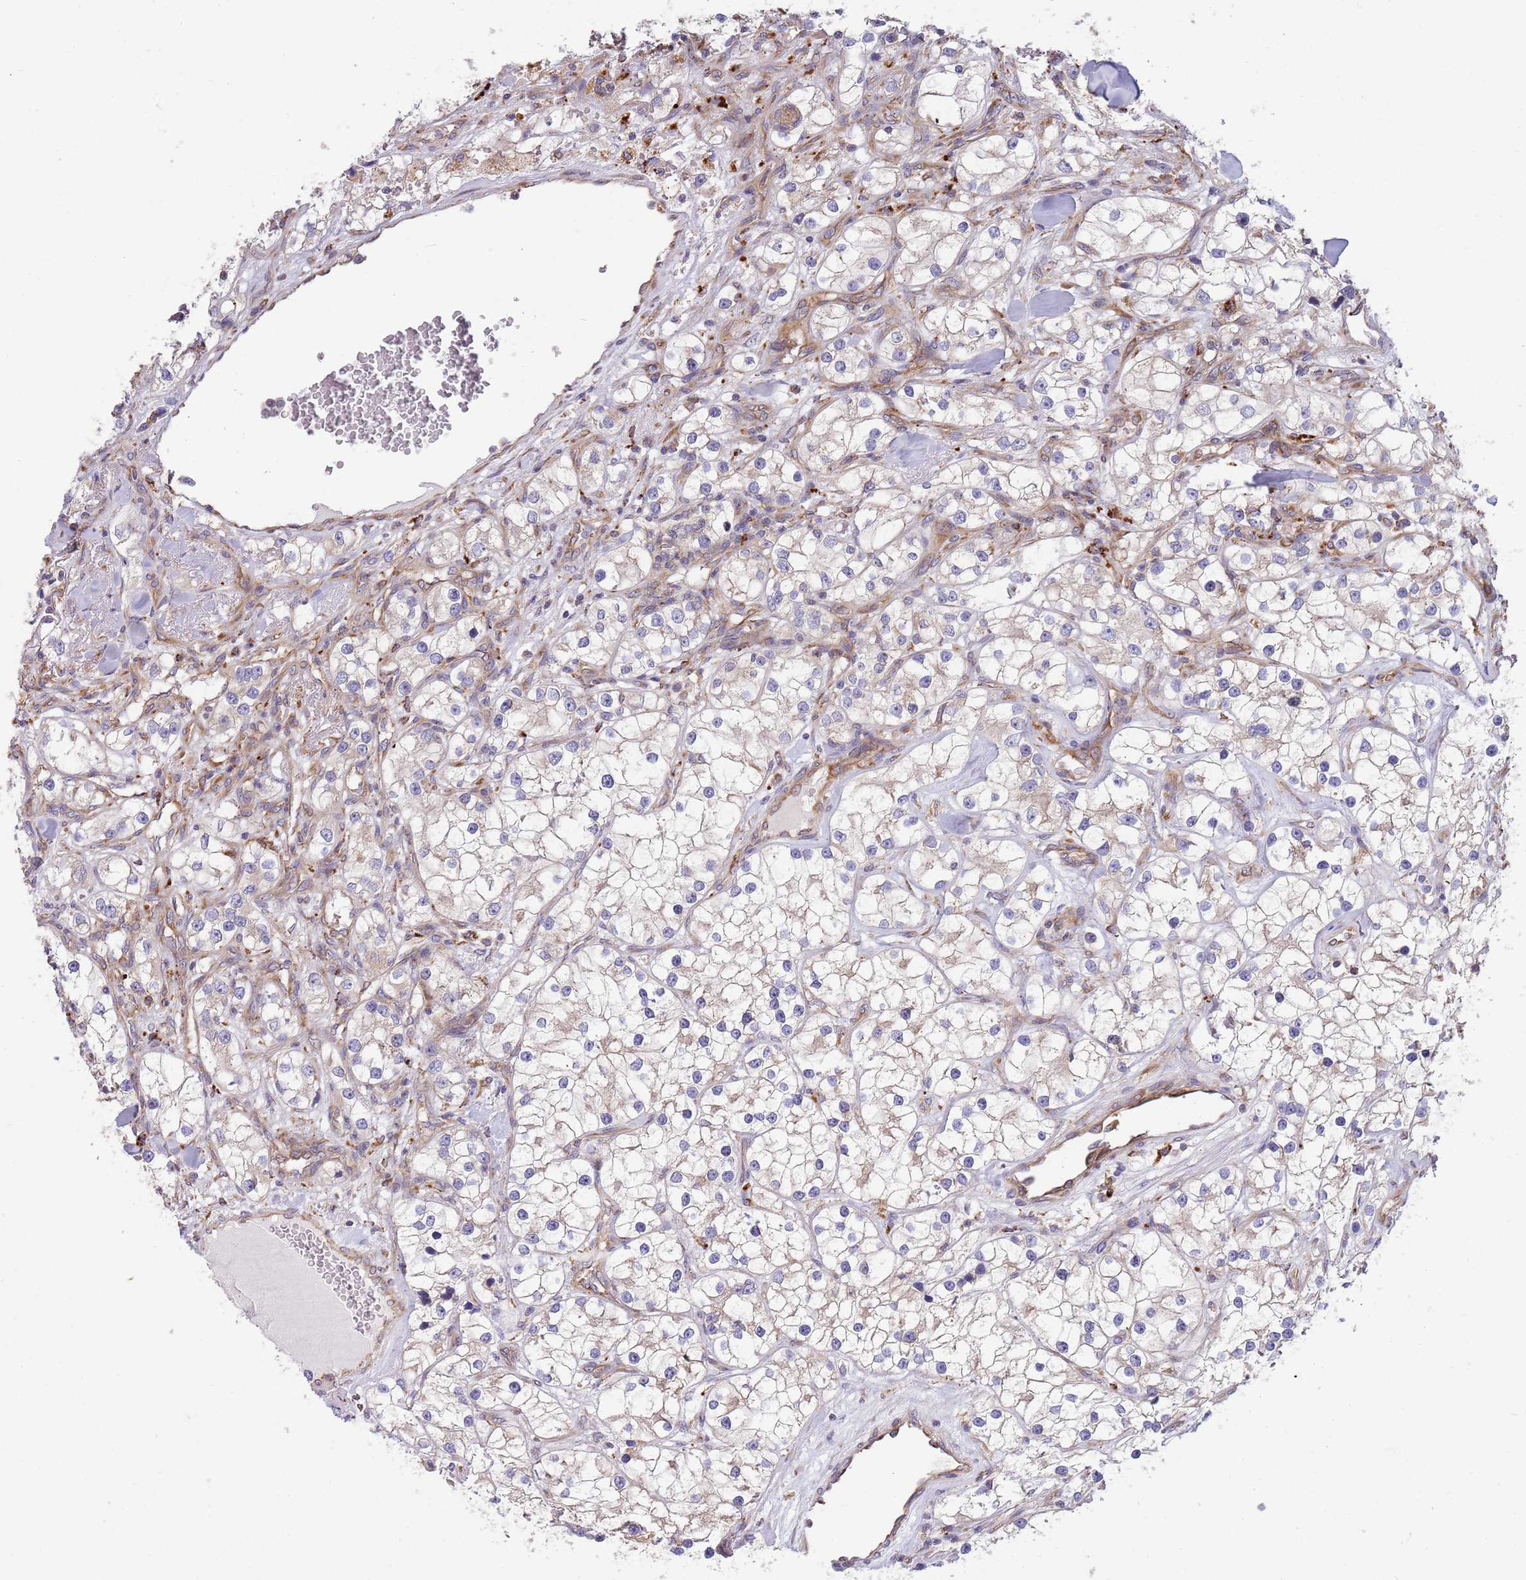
{"staining": {"intensity": "negative", "quantity": "none", "location": "none"}, "tissue": "renal cancer", "cell_type": "Tumor cells", "image_type": "cancer", "snomed": [{"axis": "morphology", "description": "Adenocarcinoma, NOS"}, {"axis": "topography", "description": "Kidney"}], "caption": "Immunohistochemistry (IHC) histopathology image of neoplastic tissue: renal cancer stained with DAB shows no significant protein staining in tumor cells.", "gene": "ARMCX6", "patient": {"sex": "male", "age": 77}}